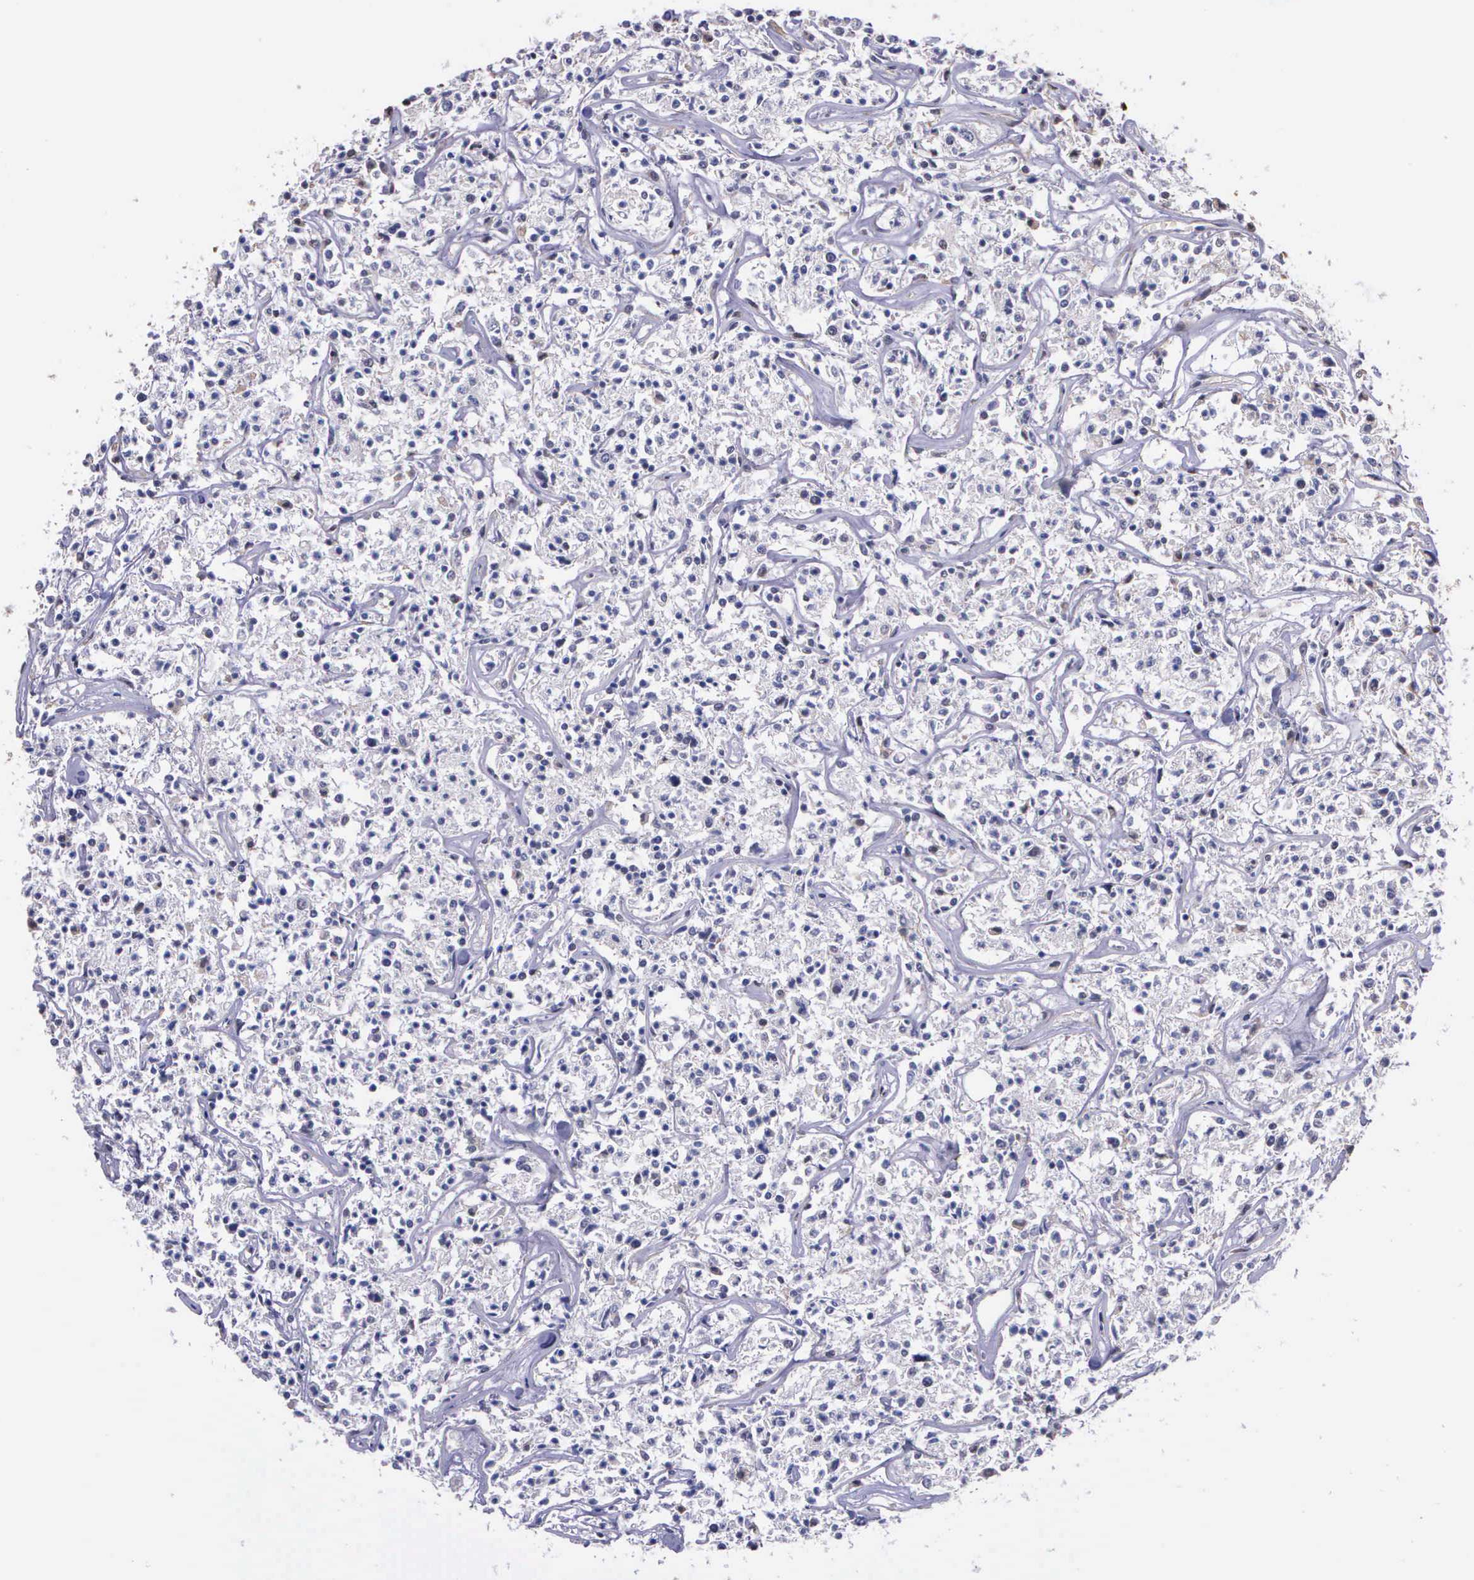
{"staining": {"intensity": "negative", "quantity": "none", "location": "none"}, "tissue": "lymphoma", "cell_type": "Tumor cells", "image_type": "cancer", "snomed": [{"axis": "morphology", "description": "Malignant lymphoma, non-Hodgkin's type, Low grade"}, {"axis": "topography", "description": "Small intestine"}], "caption": "Immunohistochemistry (IHC) image of neoplastic tissue: lymphoma stained with DAB (3,3'-diaminobenzidine) shows no significant protein staining in tumor cells.", "gene": "PSMC1", "patient": {"sex": "female", "age": 59}}